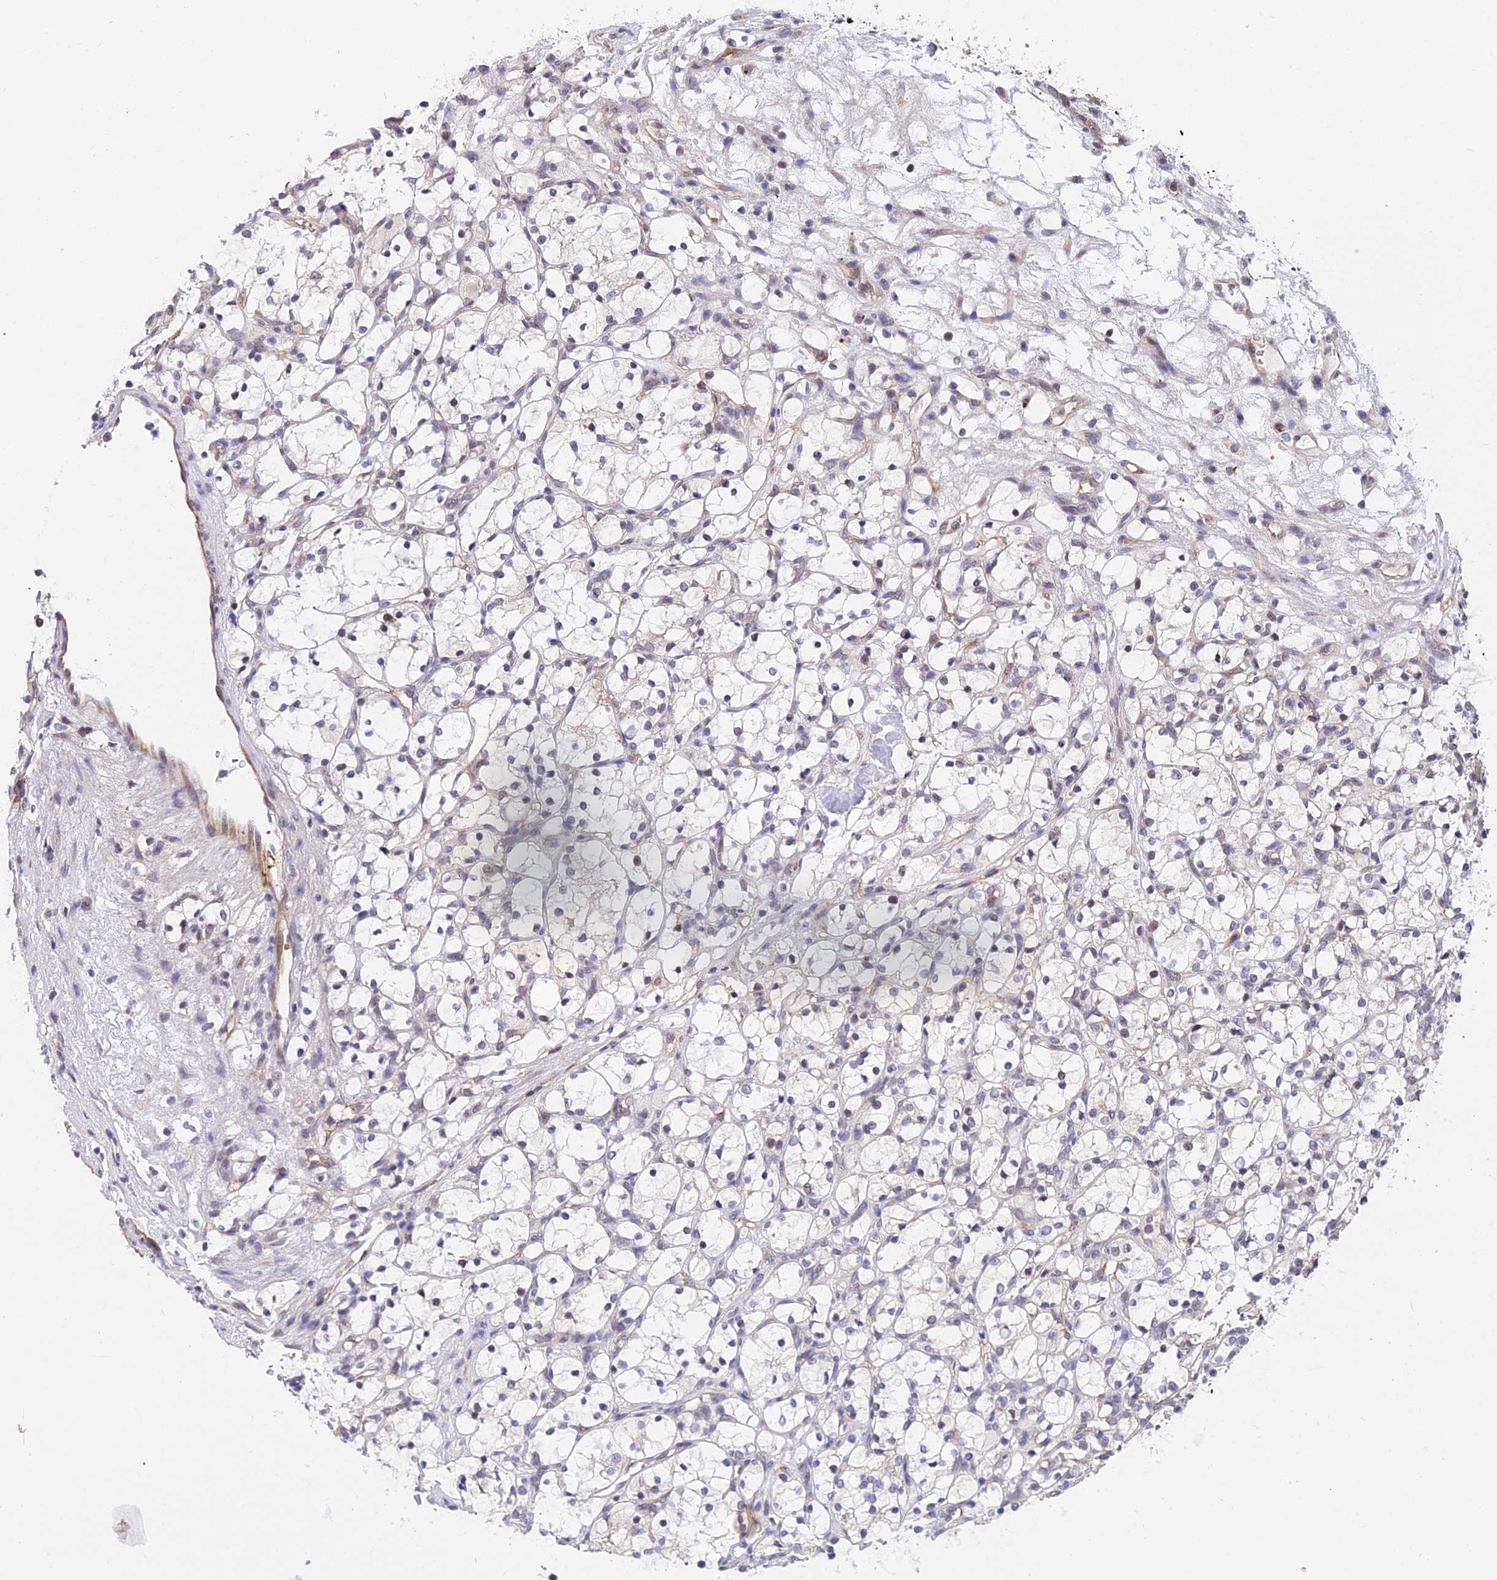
{"staining": {"intensity": "negative", "quantity": "none", "location": "none"}, "tissue": "renal cancer", "cell_type": "Tumor cells", "image_type": "cancer", "snomed": [{"axis": "morphology", "description": "Adenocarcinoma, NOS"}, {"axis": "topography", "description": "Kidney"}], "caption": "Immunohistochemistry (IHC) photomicrograph of neoplastic tissue: human renal adenocarcinoma stained with DAB shows no significant protein positivity in tumor cells.", "gene": "INPP4A", "patient": {"sex": "female", "age": 69}}